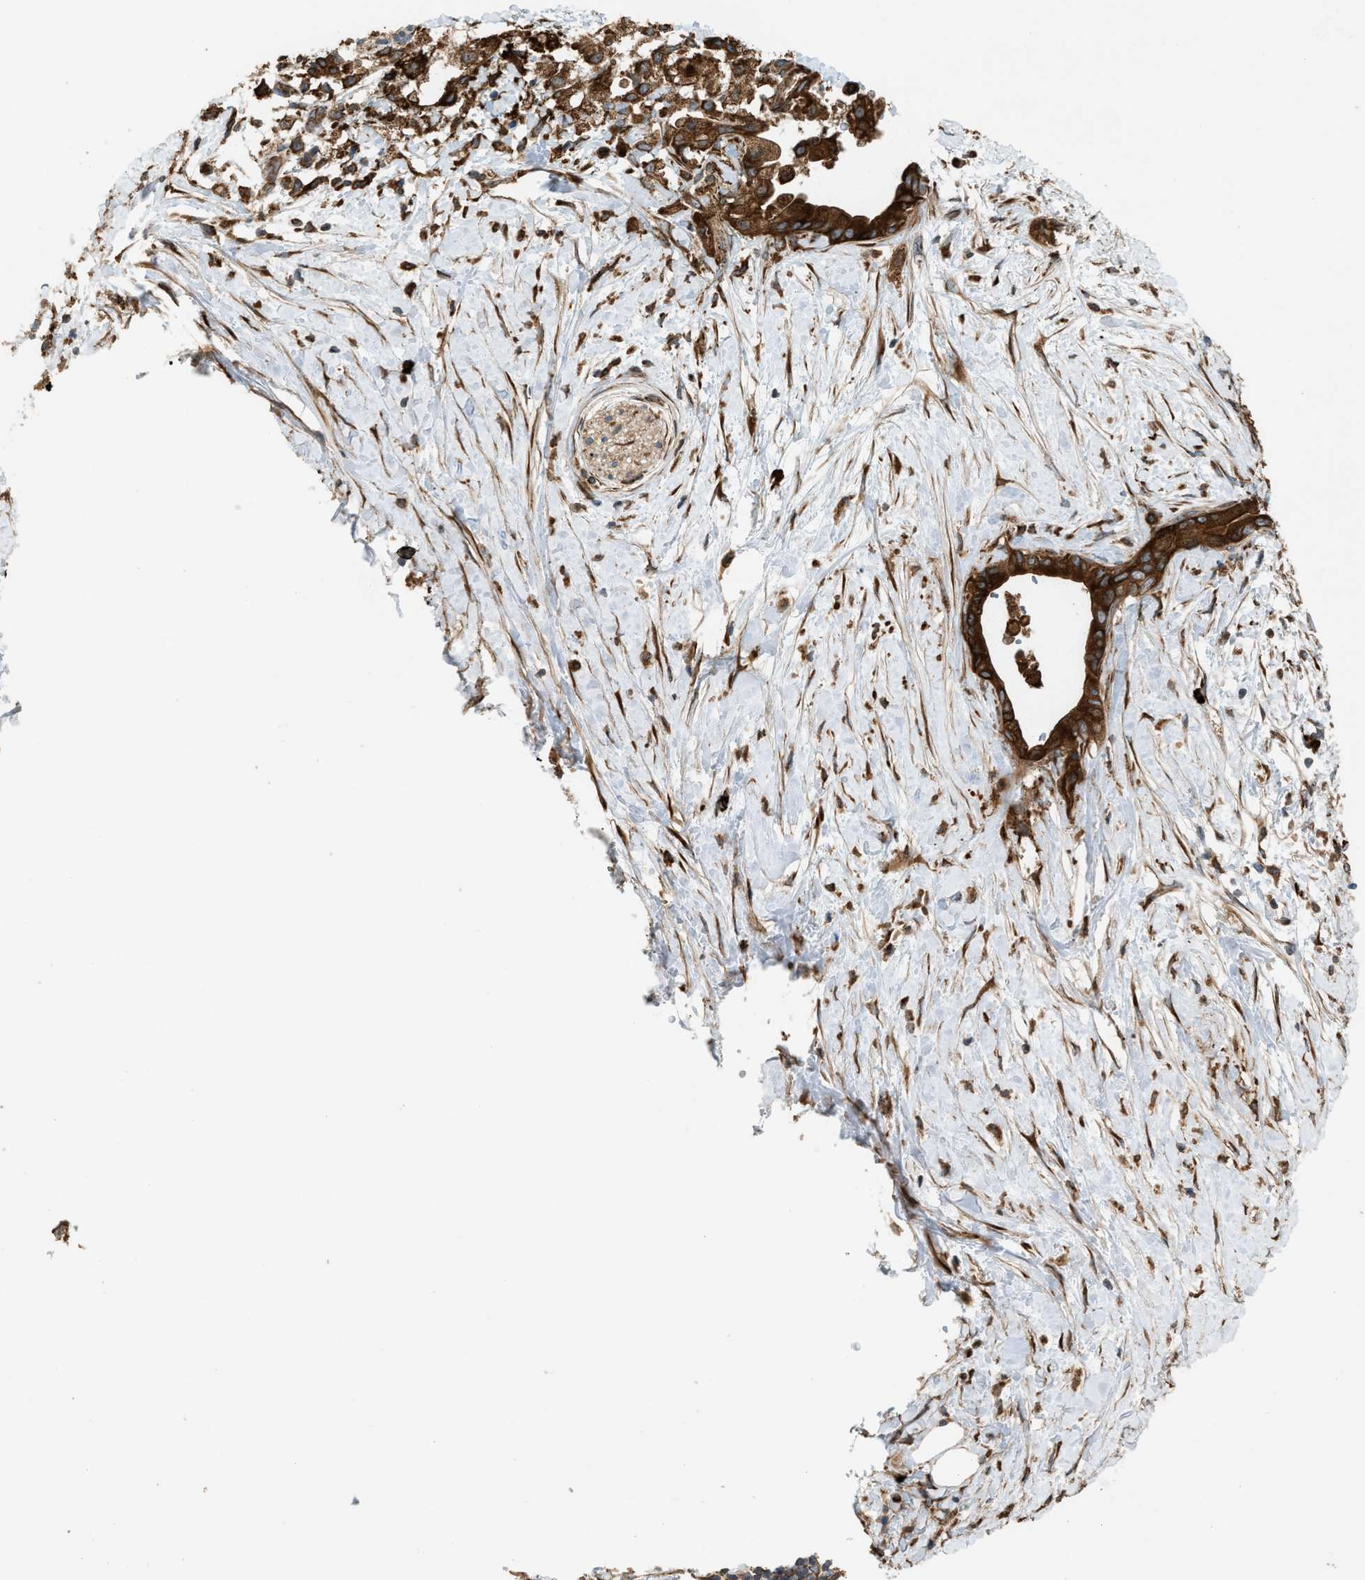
{"staining": {"intensity": "strong", "quantity": ">75%", "location": "cytoplasmic/membranous"}, "tissue": "pancreatic cancer", "cell_type": "Tumor cells", "image_type": "cancer", "snomed": [{"axis": "morphology", "description": "Adenocarcinoma, NOS"}, {"axis": "topography", "description": "Pancreas"}], "caption": "Protein expression analysis of human adenocarcinoma (pancreatic) reveals strong cytoplasmic/membranous positivity in approximately >75% of tumor cells. The protein of interest is shown in brown color, while the nuclei are stained blue.", "gene": "BAIAP2L1", "patient": {"sex": "female", "age": 60}}